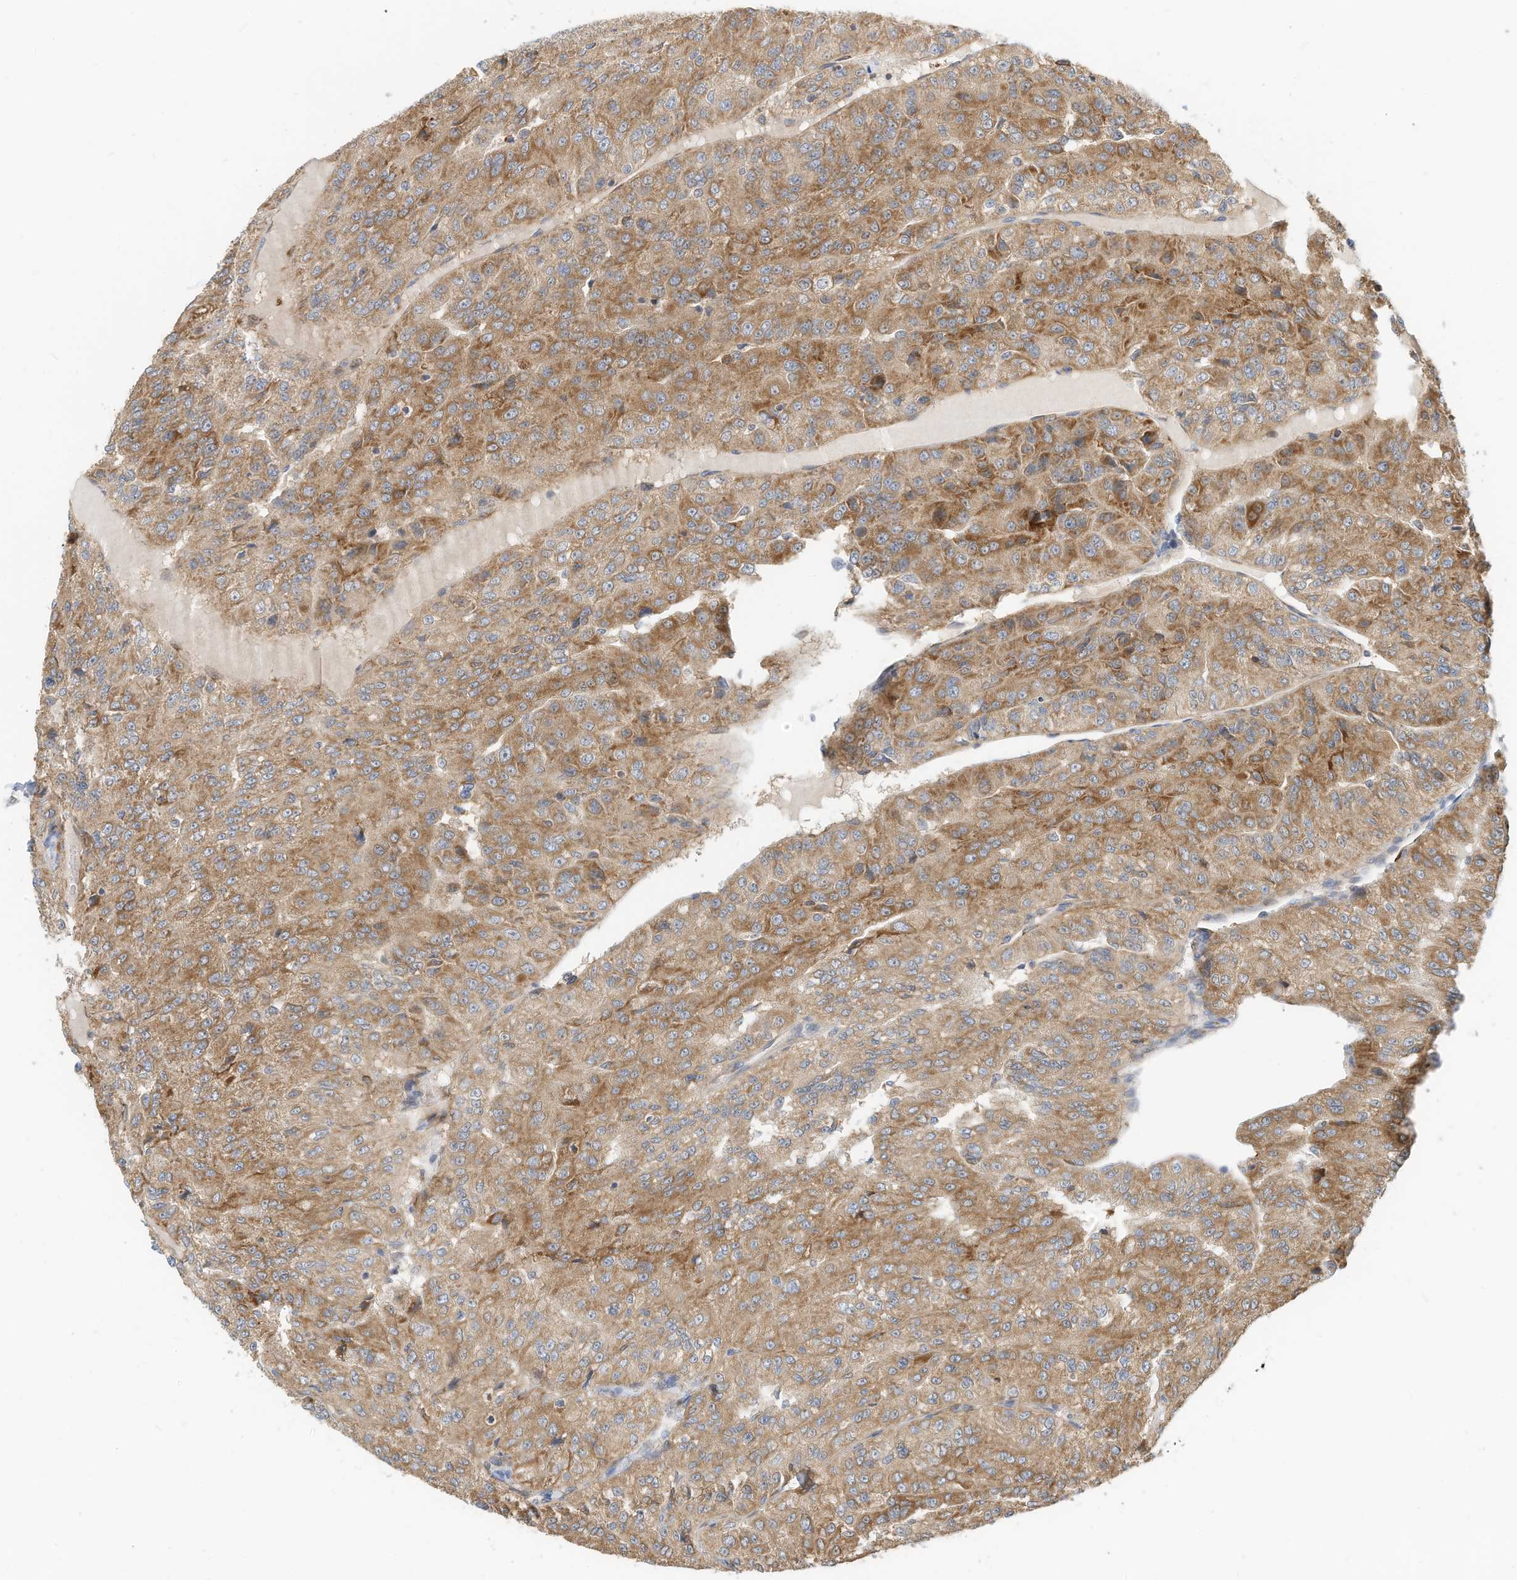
{"staining": {"intensity": "moderate", "quantity": ">75%", "location": "cytoplasmic/membranous"}, "tissue": "renal cancer", "cell_type": "Tumor cells", "image_type": "cancer", "snomed": [{"axis": "morphology", "description": "Adenocarcinoma, NOS"}, {"axis": "topography", "description": "Kidney"}], "caption": "Immunohistochemical staining of adenocarcinoma (renal) shows medium levels of moderate cytoplasmic/membranous protein staining in approximately >75% of tumor cells. The protein of interest is shown in brown color, while the nuclei are stained blue.", "gene": "METTL6", "patient": {"sex": "female", "age": 63}}